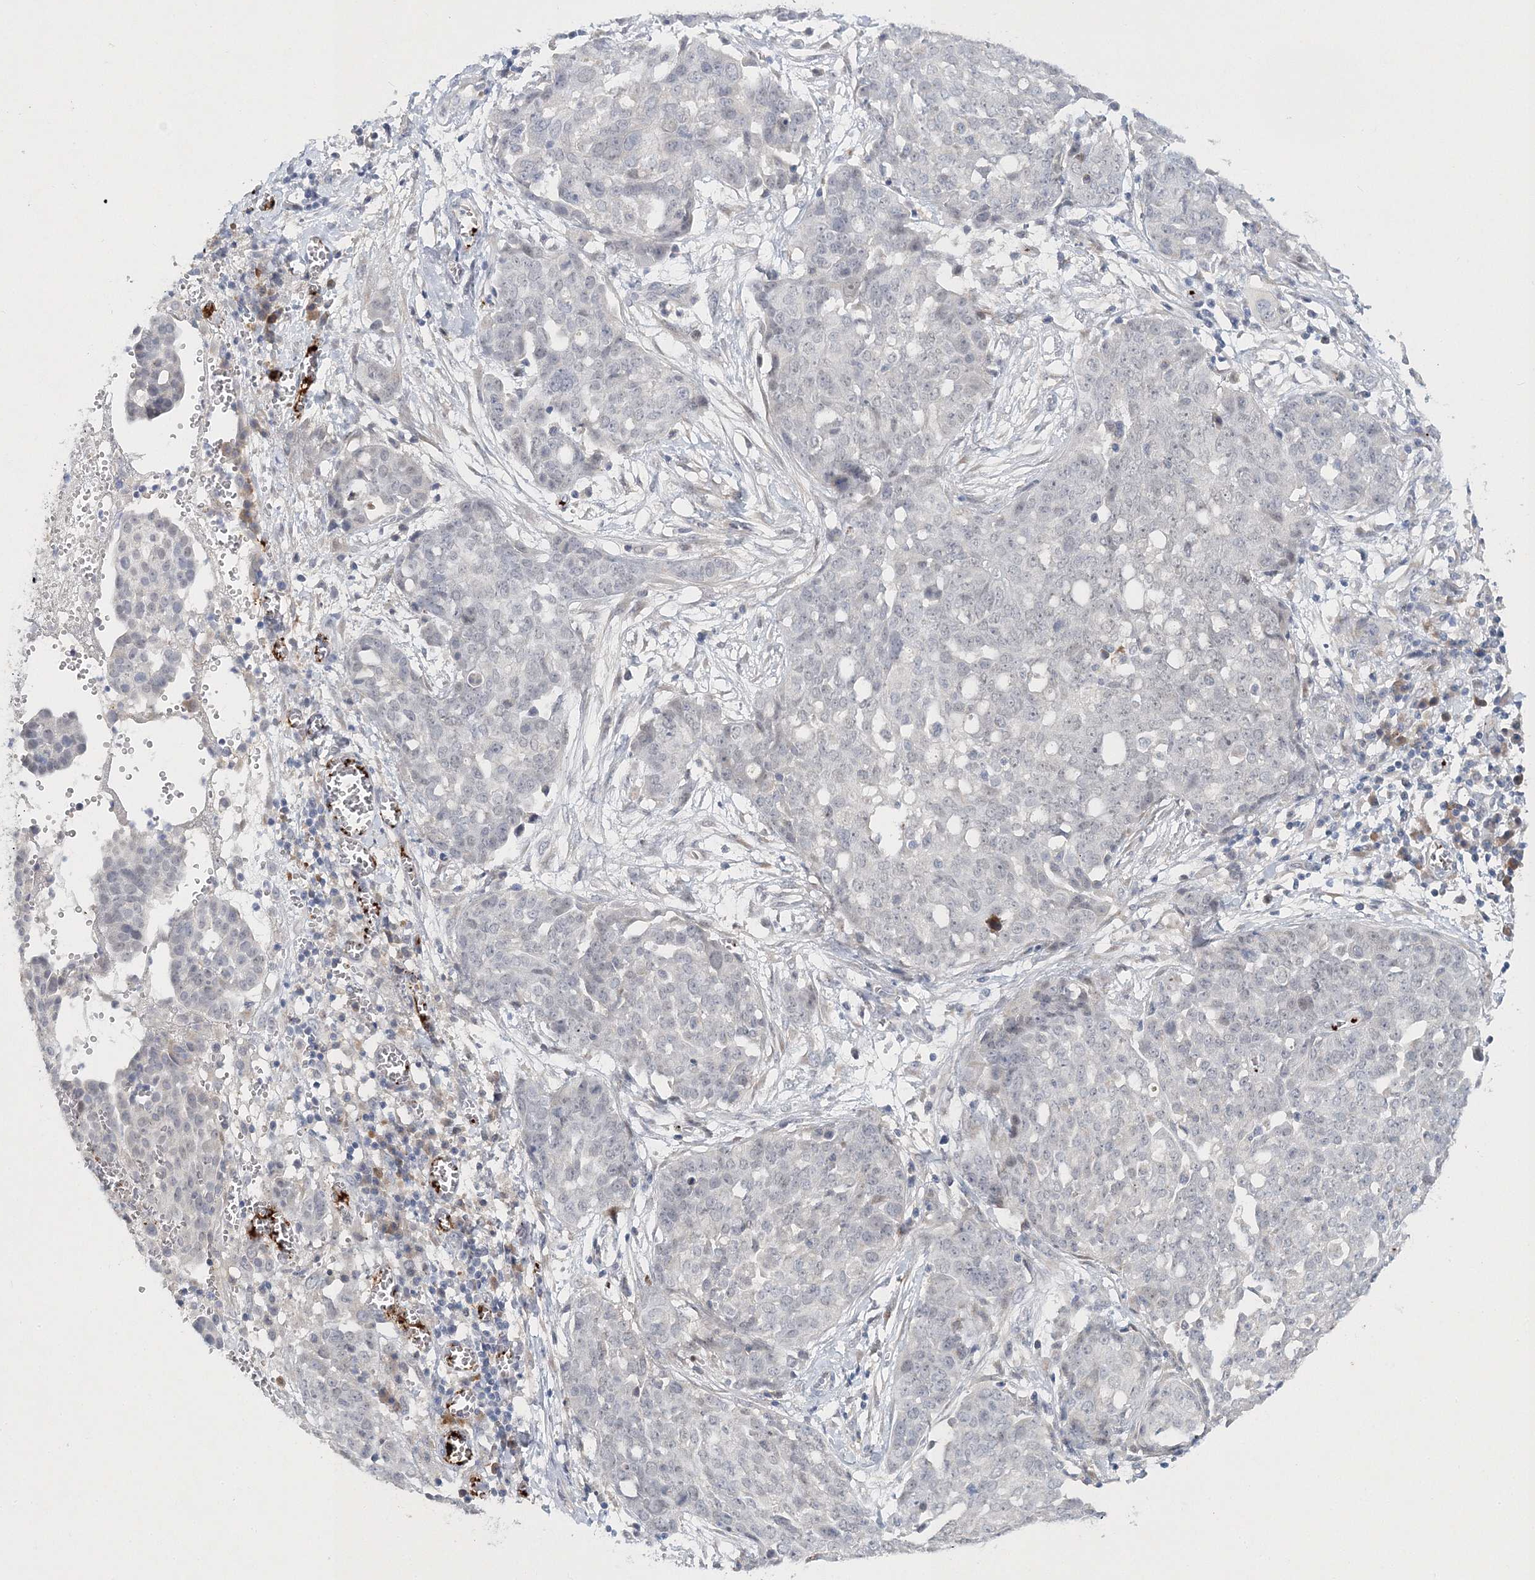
{"staining": {"intensity": "negative", "quantity": "none", "location": "none"}, "tissue": "ovarian cancer", "cell_type": "Tumor cells", "image_type": "cancer", "snomed": [{"axis": "morphology", "description": "Cystadenocarcinoma, serous, NOS"}, {"axis": "topography", "description": "Soft tissue"}, {"axis": "topography", "description": "Ovary"}], "caption": "Micrograph shows no significant protein staining in tumor cells of serous cystadenocarcinoma (ovarian).", "gene": "MYOZ2", "patient": {"sex": "female", "age": 57}}